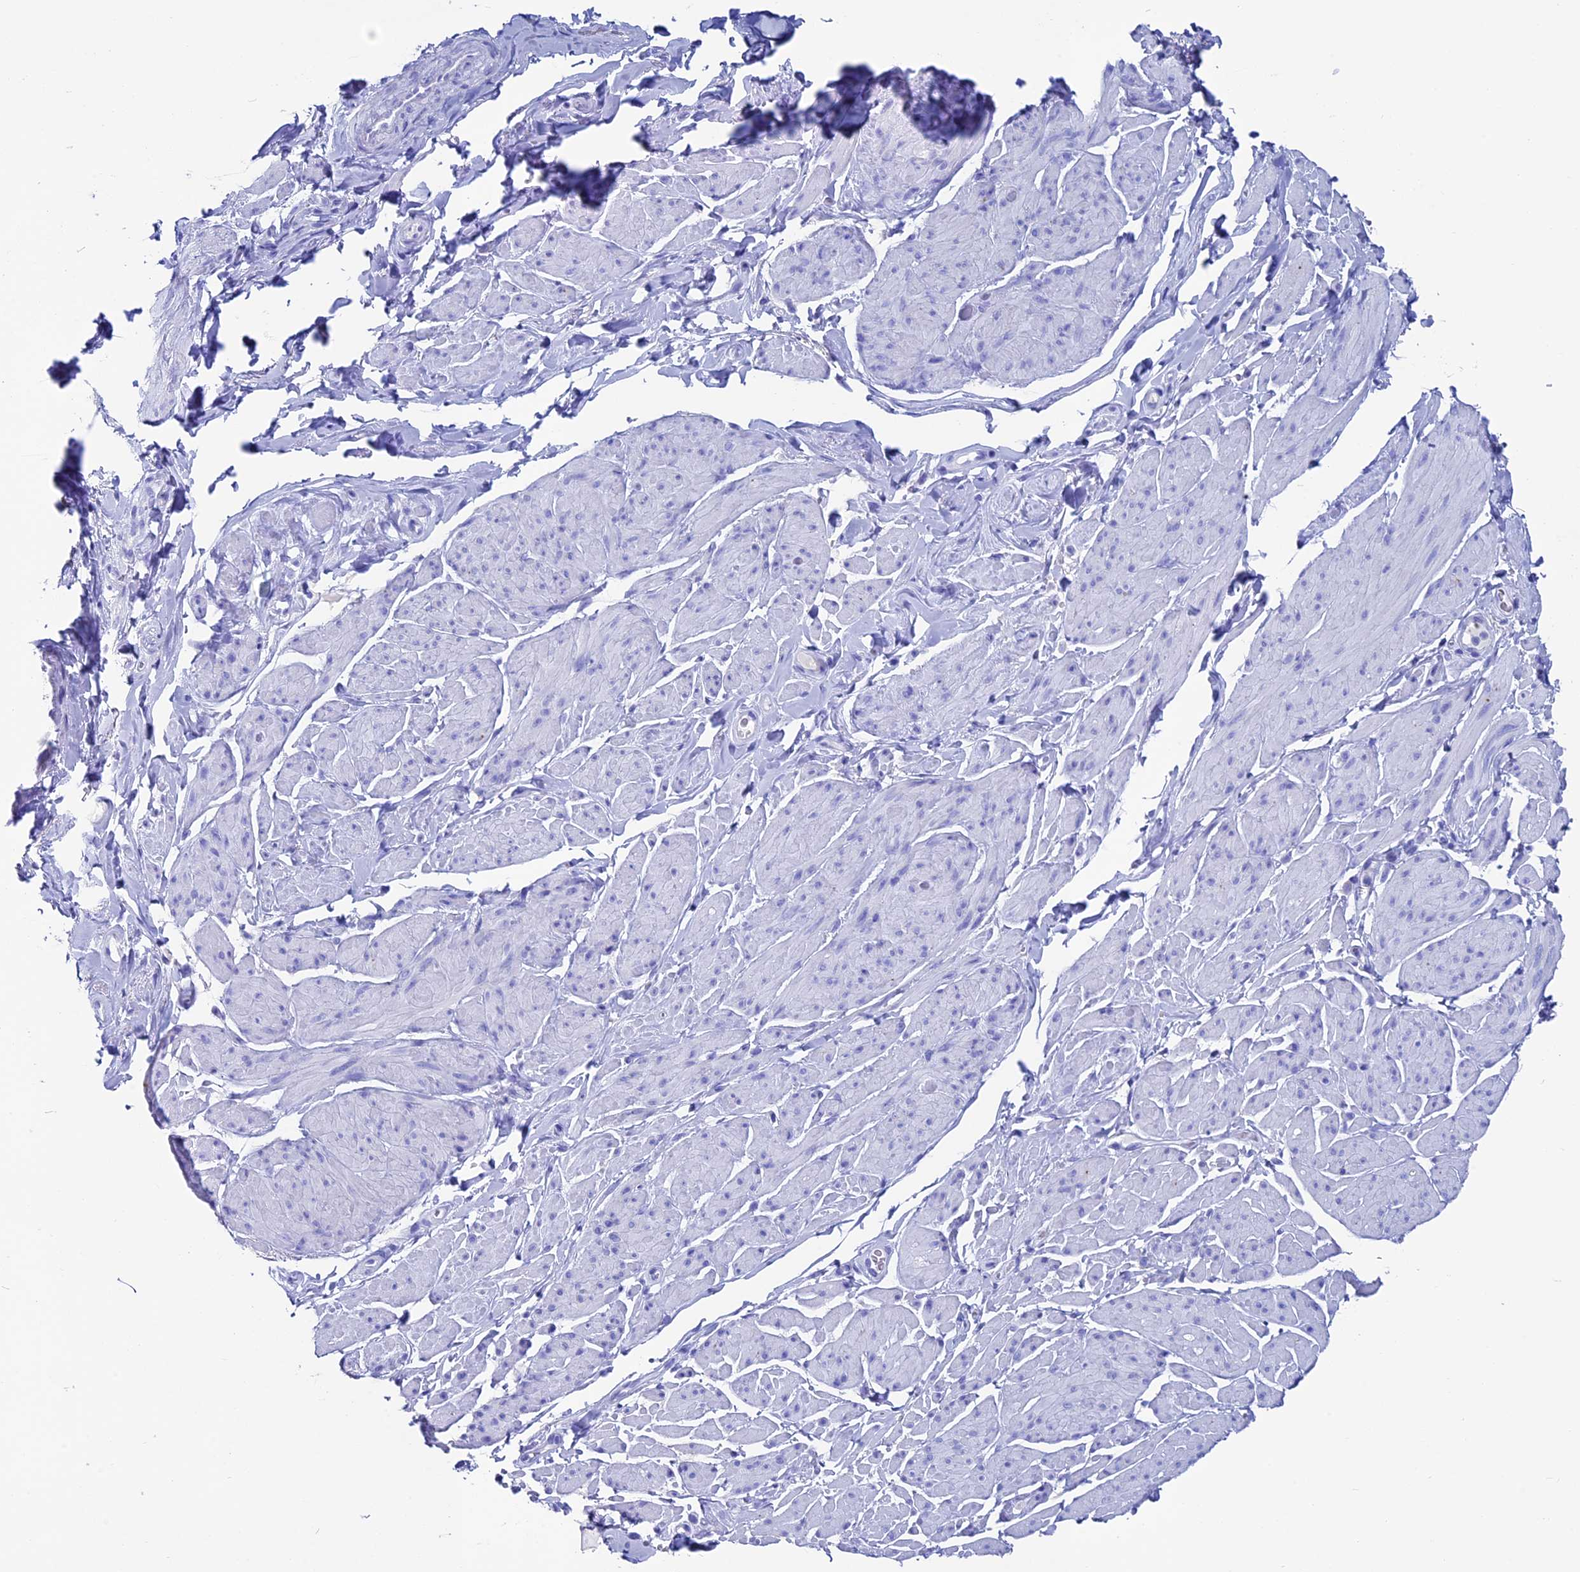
{"staining": {"intensity": "negative", "quantity": "none", "location": "none"}, "tissue": "smooth muscle", "cell_type": "Smooth muscle cells", "image_type": "normal", "snomed": [{"axis": "morphology", "description": "Normal tissue, NOS"}, {"axis": "topography", "description": "Smooth muscle"}, {"axis": "topography", "description": "Peripheral nerve tissue"}], "caption": "This is an immunohistochemistry (IHC) histopathology image of unremarkable smooth muscle. There is no positivity in smooth muscle cells.", "gene": "ANKRD29", "patient": {"sex": "male", "age": 69}}